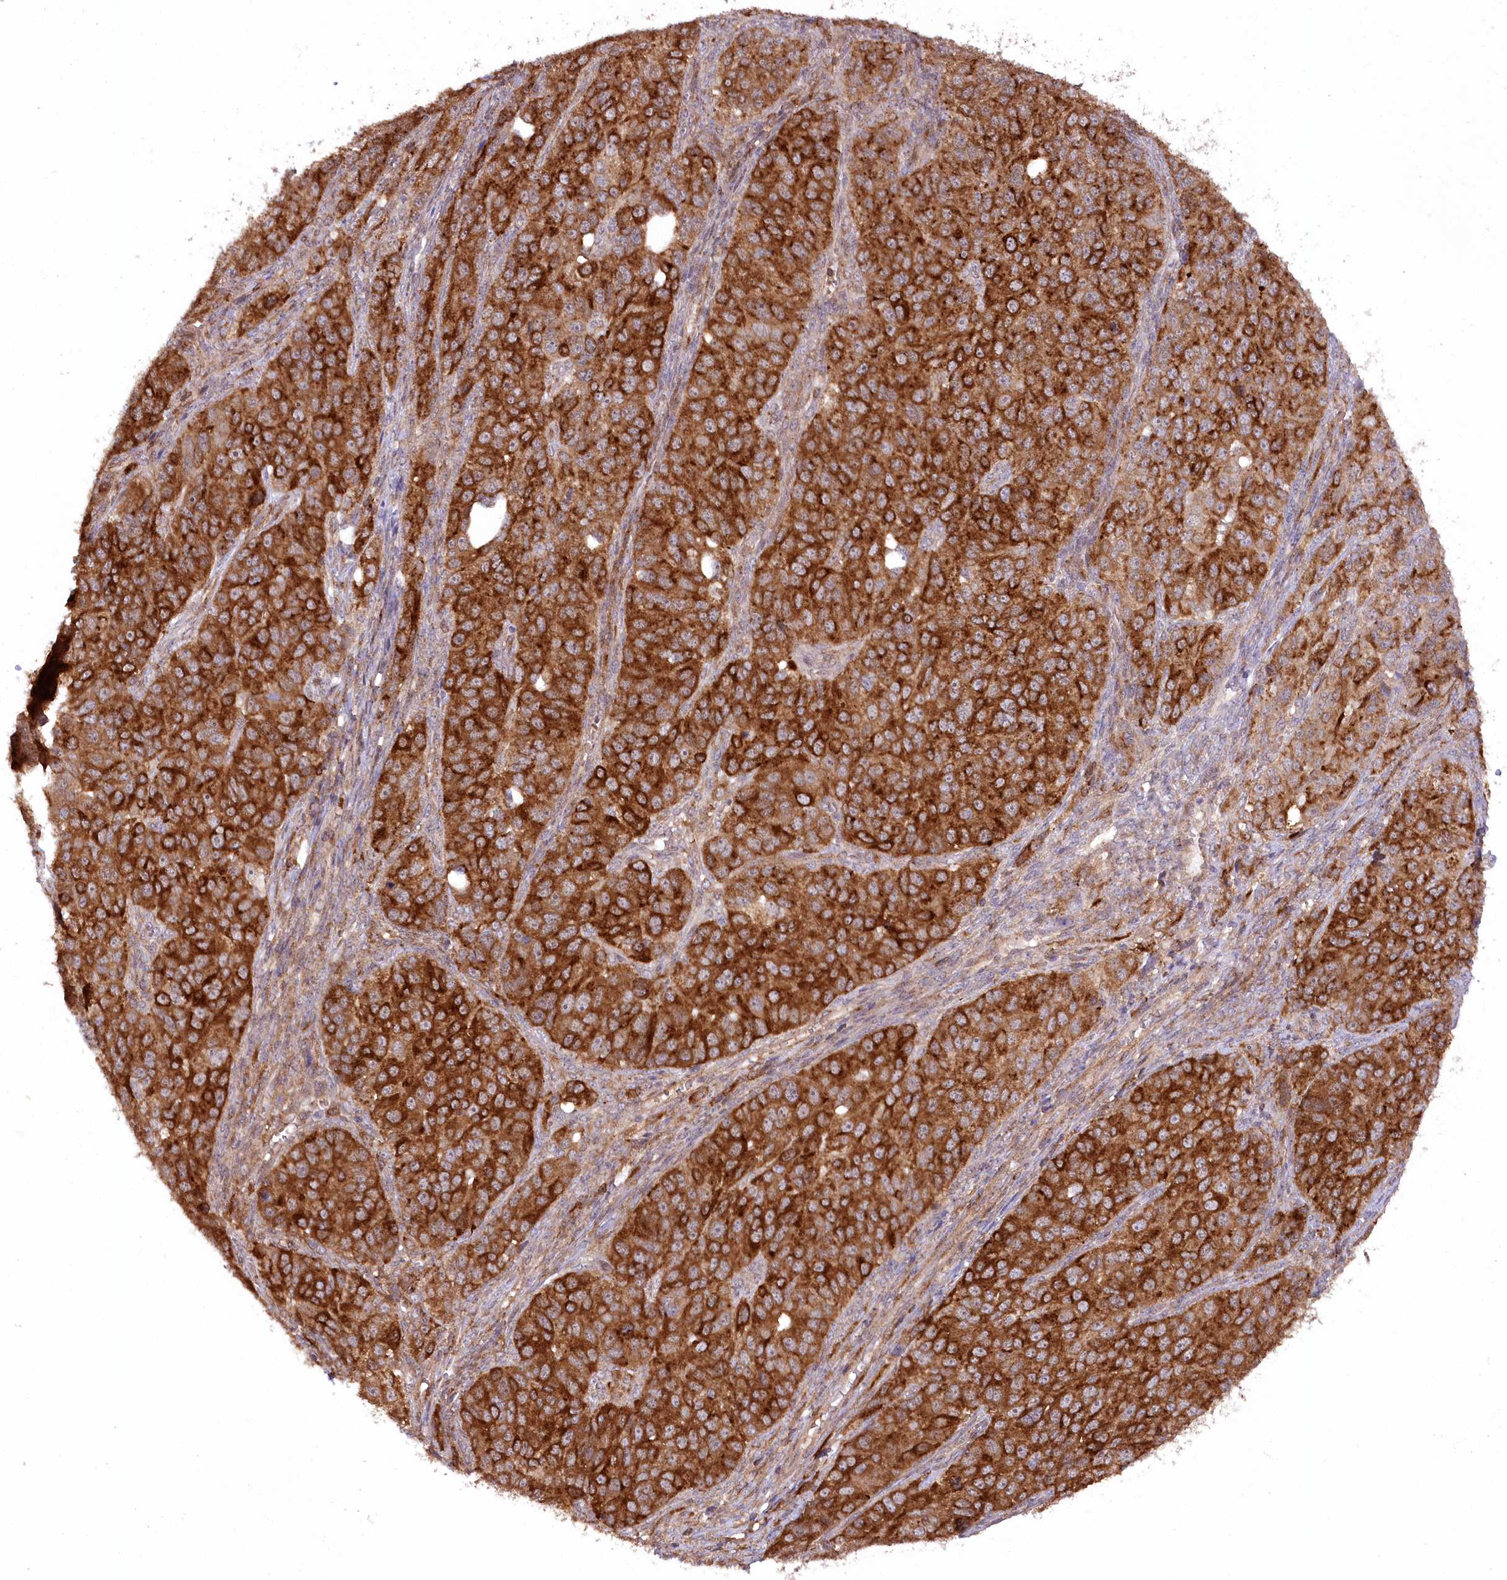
{"staining": {"intensity": "strong", "quantity": ">75%", "location": "cytoplasmic/membranous"}, "tissue": "ovarian cancer", "cell_type": "Tumor cells", "image_type": "cancer", "snomed": [{"axis": "morphology", "description": "Carcinoma, endometroid"}, {"axis": "topography", "description": "Ovary"}], "caption": "Immunohistochemical staining of endometroid carcinoma (ovarian) displays high levels of strong cytoplasmic/membranous protein positivity in about >75% of tumor cells.", "gene": "CCDC91", "patient": {"sex": "female", "age": 51}}